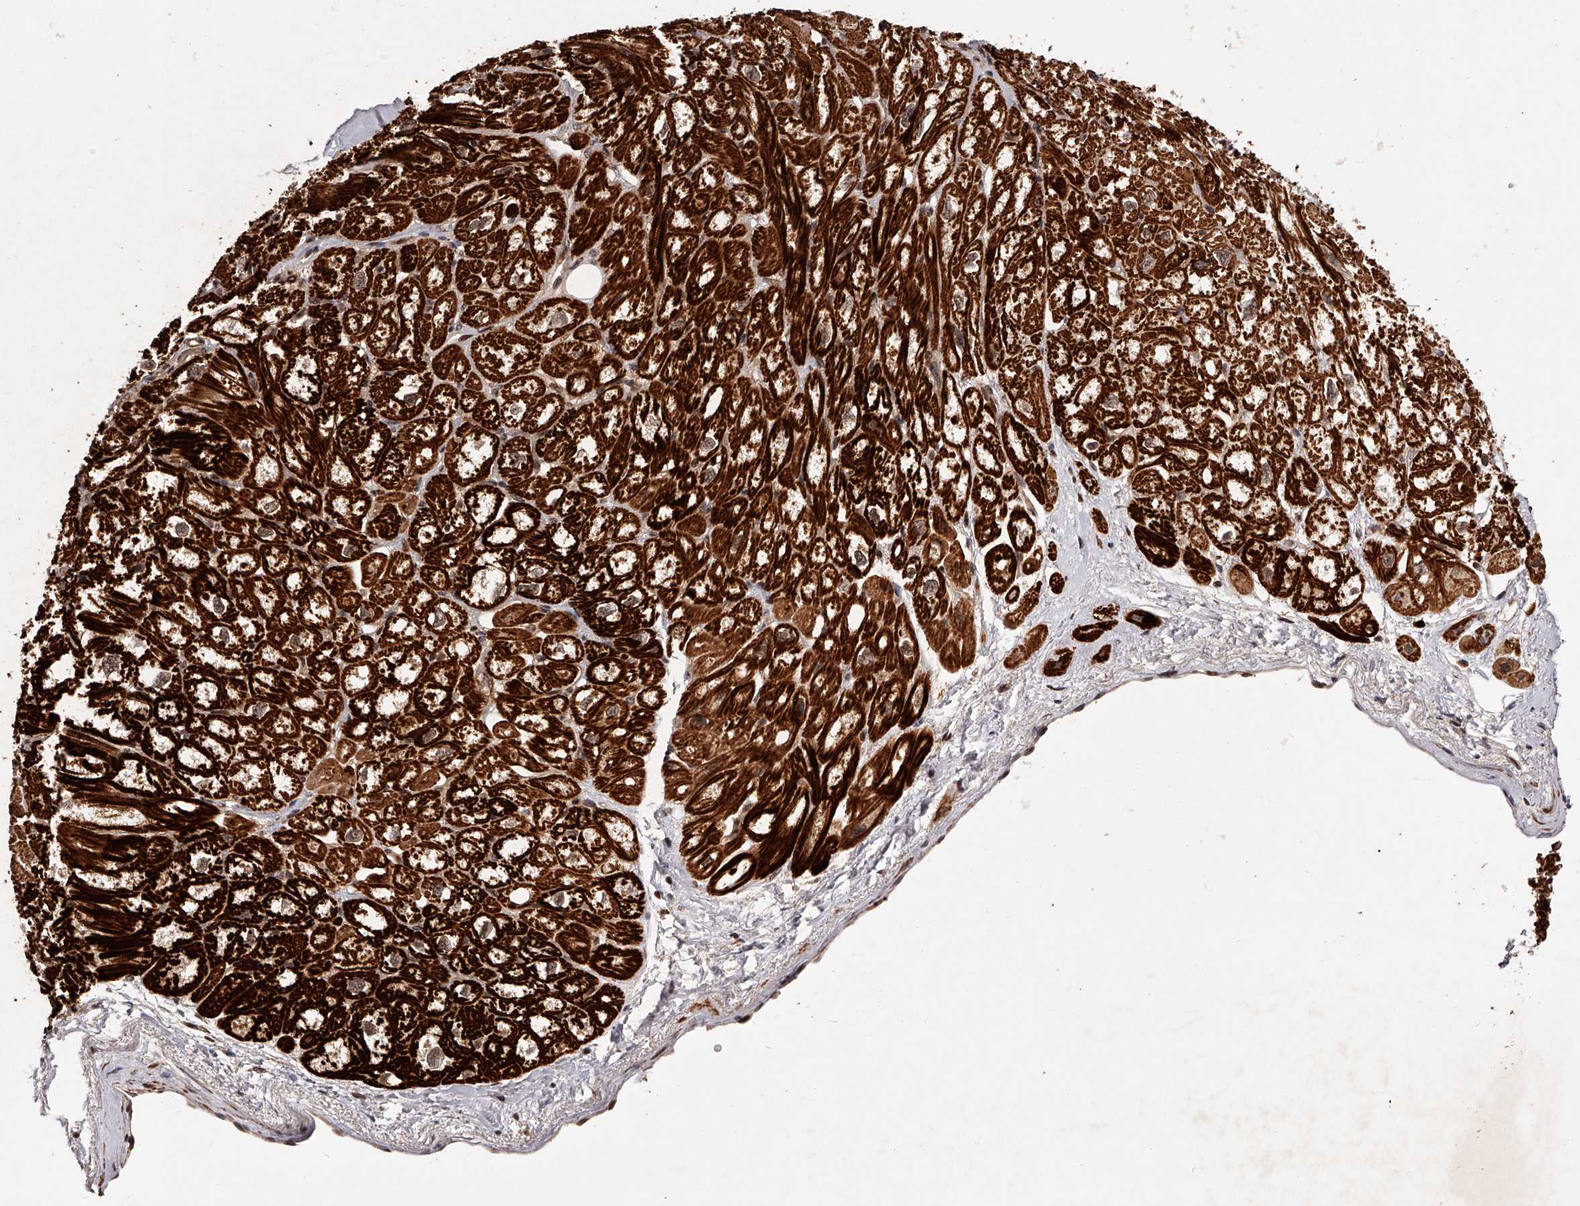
{"staining": {"intensity": "strong", "quantity": ">75%", "location": "cytoplasmic/membranous"}, "tissue": "heart muscle", "cell_type": "Cardiomyocytes", "image_type": "normal", "snomed": [{"axis": "morphology", "description": "Normal tissue, NOS"}, {"axis": "topography", "description": "Heart"}], "caption": "Protein analysis of benign heart muscle displays strong cytoplasmic/membranous positivity in approximately >75% of cardiomyocytes. The staining is performed using DAB (3,3'-diaminobenzidine) brown chromogen to label protein expression. The nuclei are counter-stained blue using hematoxylin.", "gene": "CUL7", "patient": {"sex": "male", "age": 50}}